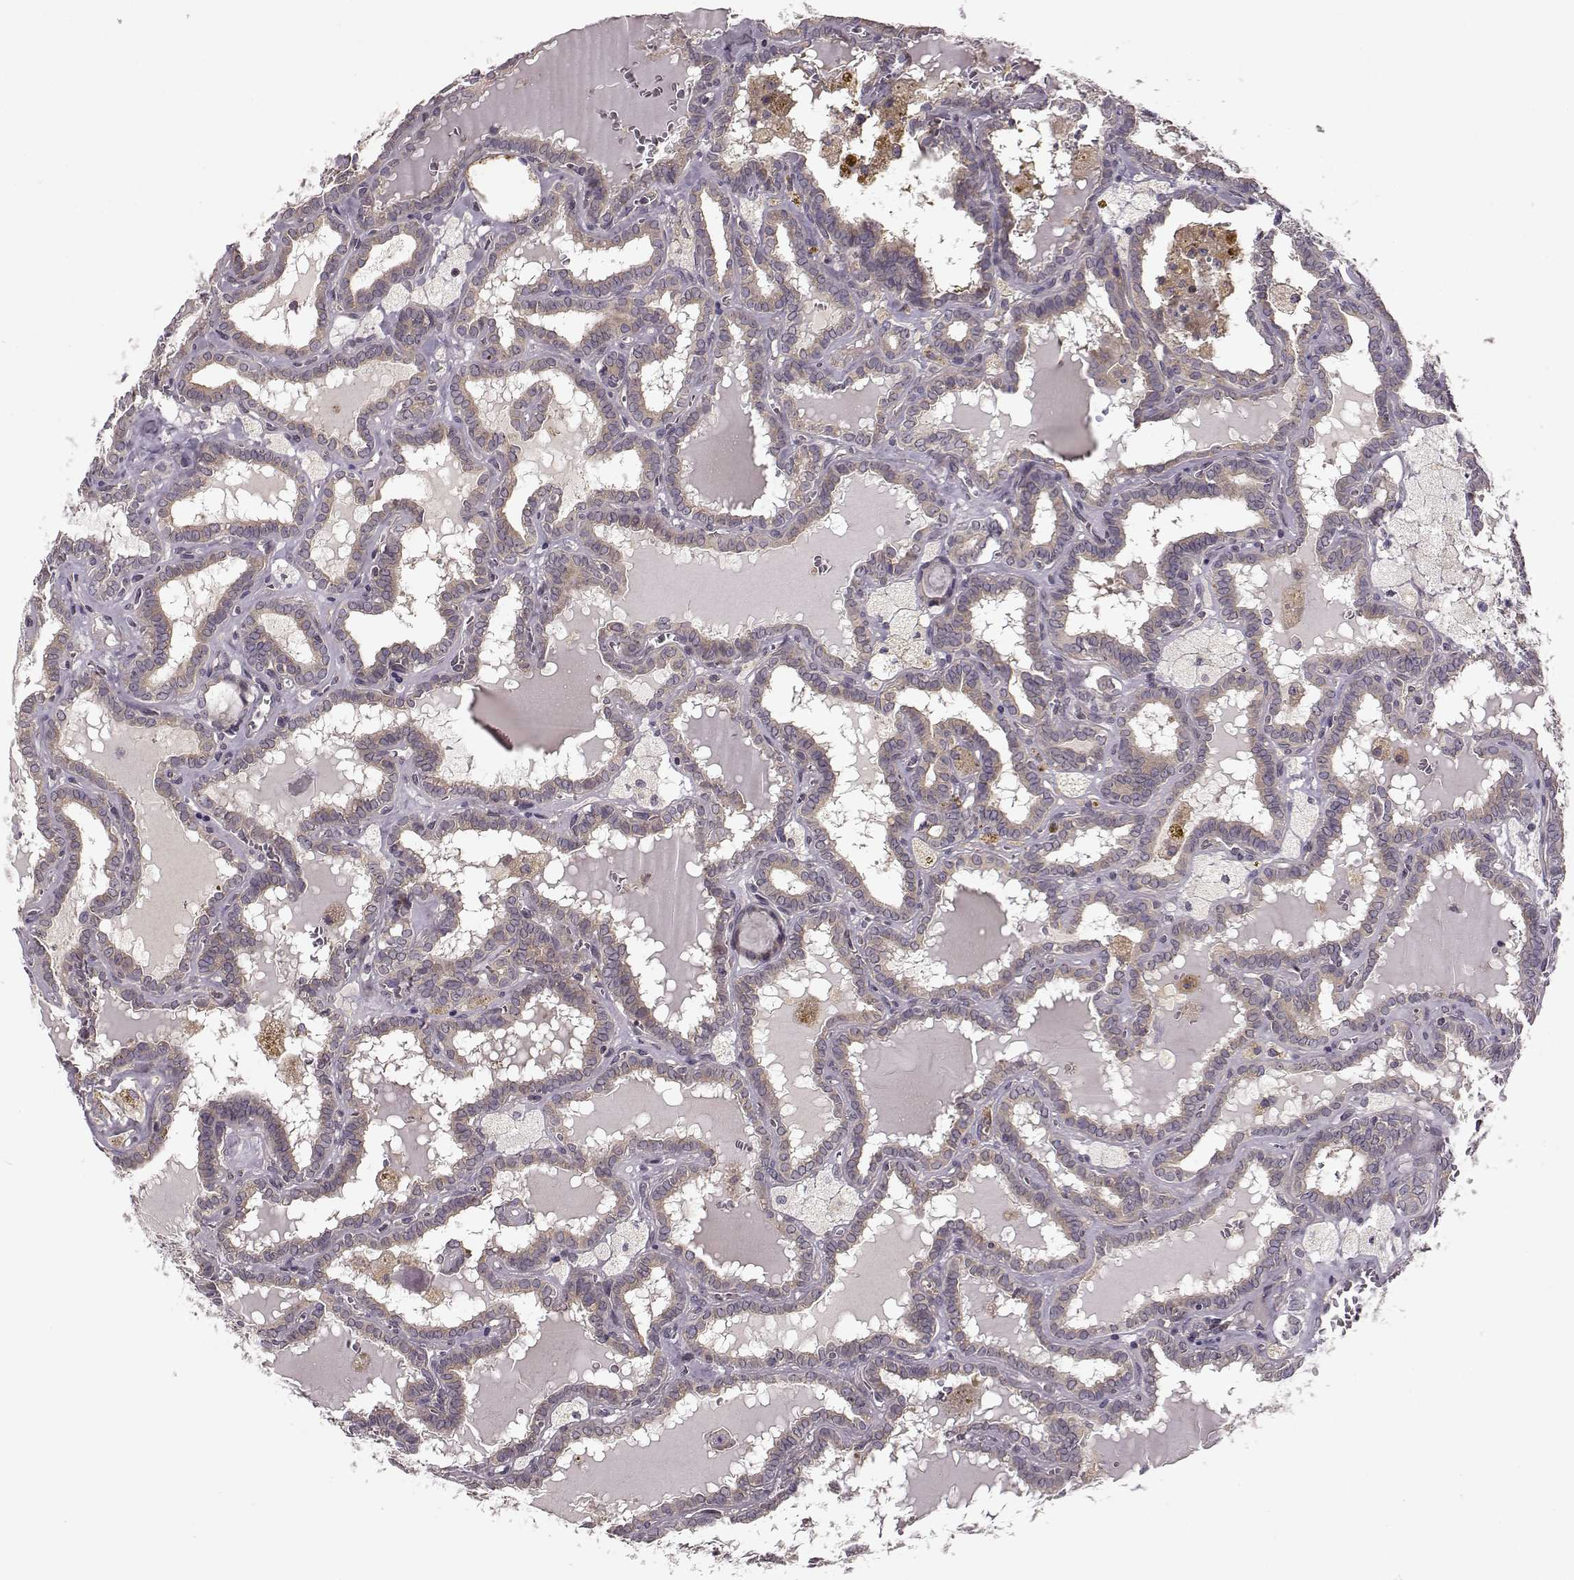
{"staining": {"intensity": "weak", "quantity": "<25%", "location": "cytoplasmic/membranous"}, "tissue": "thyroid cancer", "cell_type": "Tumor cells", "image_type": "cancer", "snomed": [{"axis": "morphology", "description": "Papillary adenocarcinoma, NOS"}, {"axis": "topography", "description": "Thyroid gland"}], "caption": "Human papillary adenocarcinoma (thyroid) stained for a protein using immunohistochemistry demonstrates no staining in tumor cells.", "gene": "SLAIN2", "patient": {"sex": "female", "age": 39}}